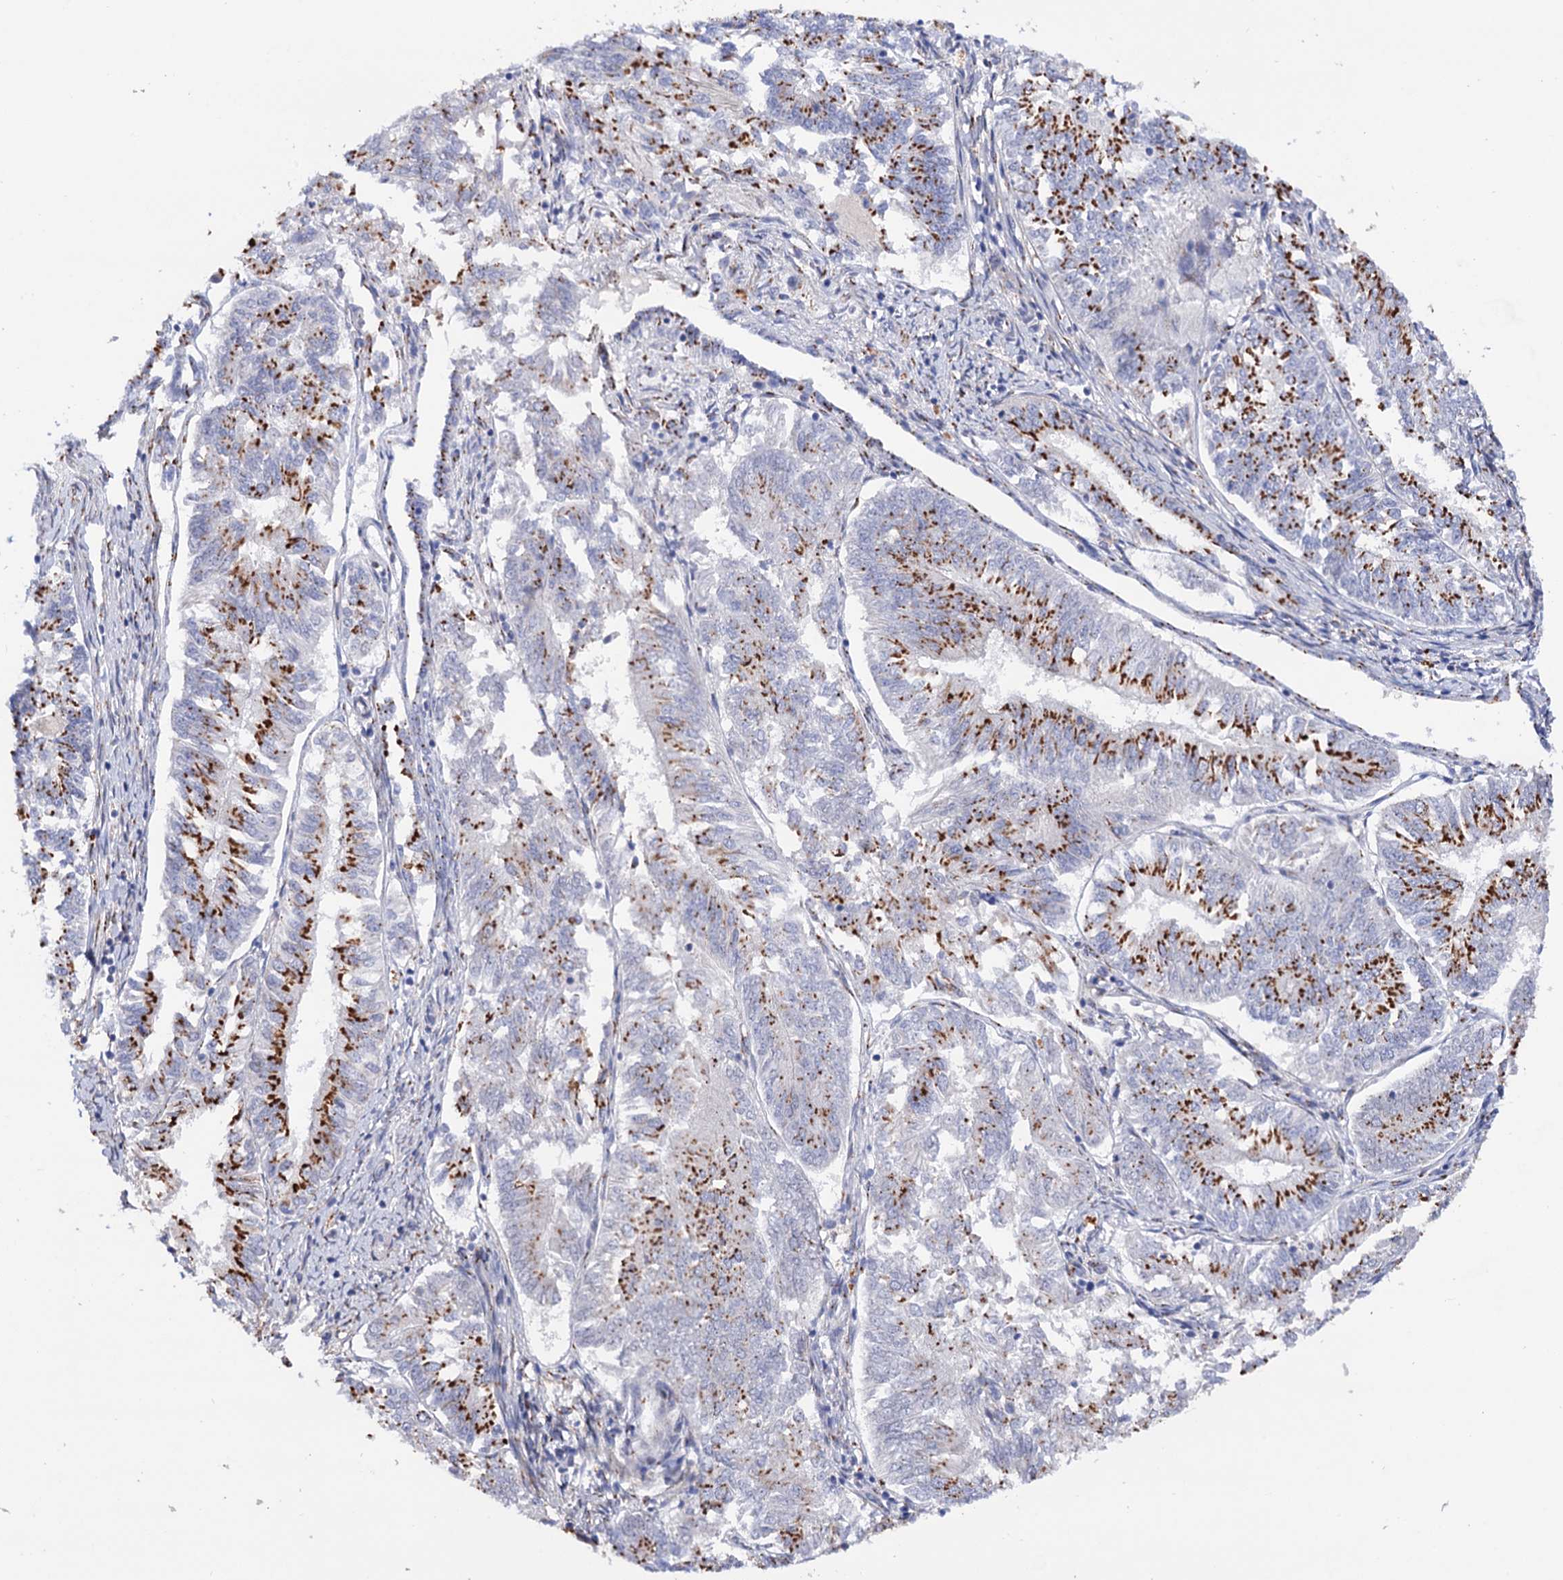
{"staining": {"intensity": "strong", "quantity": "25%-75%", "location": "cytoplasmic/membranous"}, "tissue": "endometrial cancer", "cell_type": "Tumor cells", "image_type": "cancer", "snomed": [{"axis": "morphology", "description": "Adenocarcinoma, NOS"}, {"axis": "topography", "description": "Endometrium"}], "caption": "Immunohistochemical staining of endometrial adenocarcinoma reveals high levels of strong cytoplasmic/membranous protein positivity in about 25%-75% of tumor cells. The protein is stained brown, and the nuclei are stained in blue (DAB IHC with brightfield microscopy, high magnification).", "gene": "C11orf96", "patient": {"sex": "female", "age": 58}}